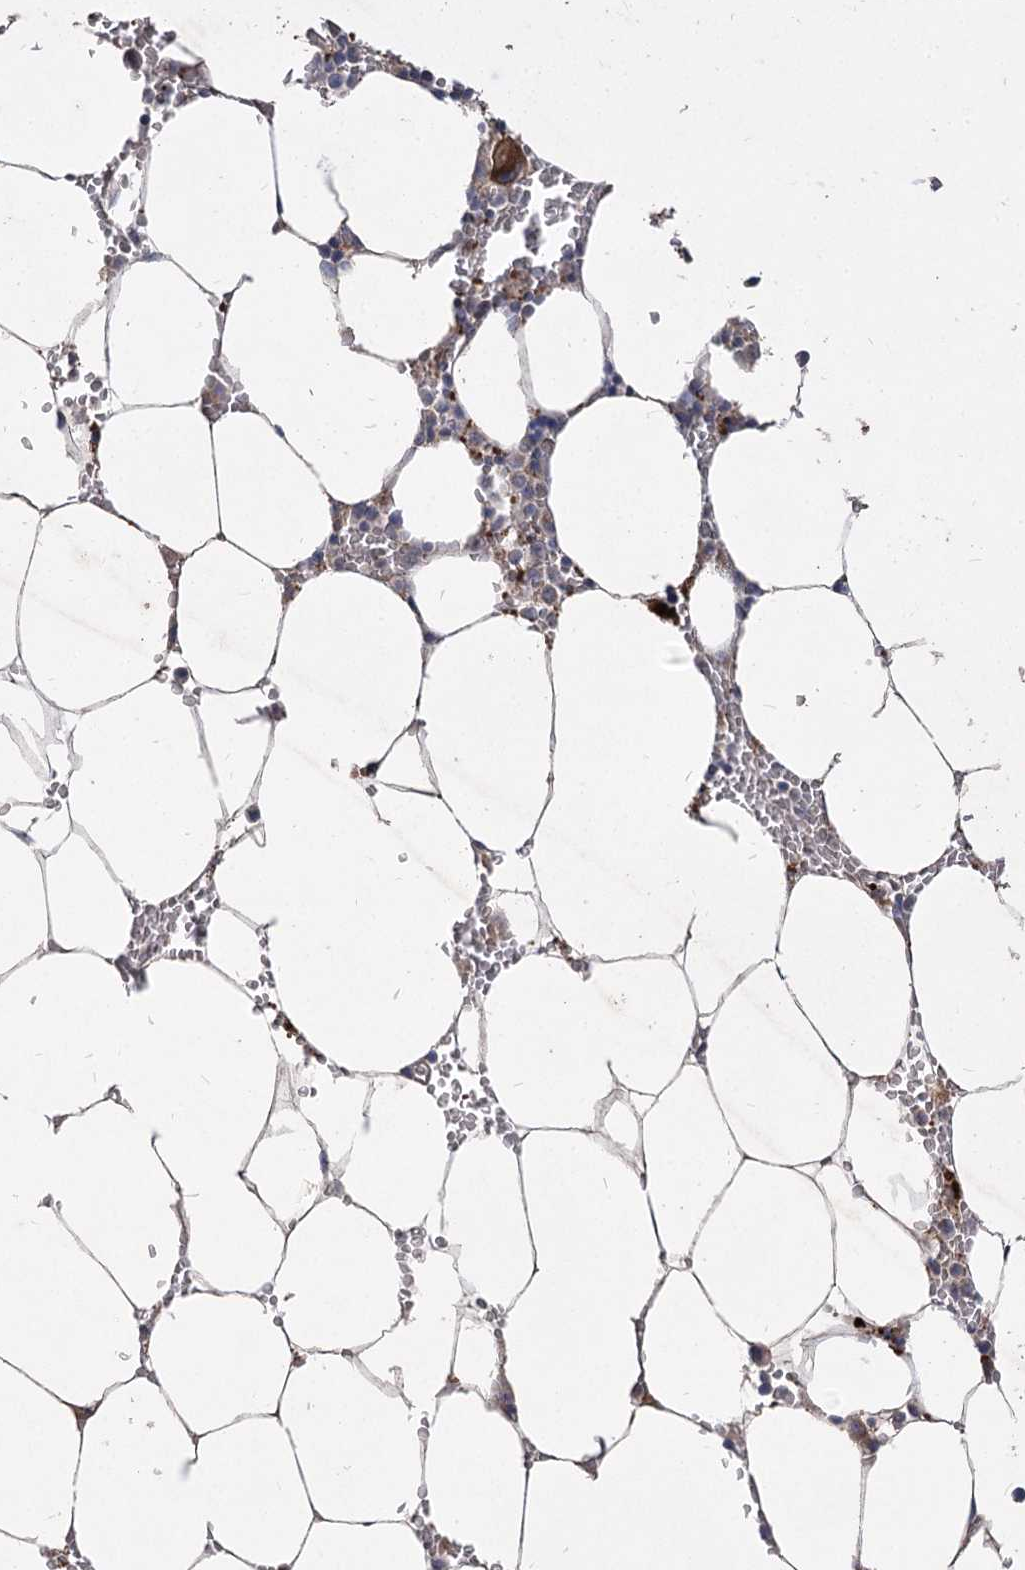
{"staining": {"intensity": "strong", "quantity": "<25%", "location": "cytoplasmic/membranous"}, "tissue": "bone marrow", "cell_type": "Hematopoietic cells", "image_type": "normal", "snomed": [{"axis": "morphology", "description": "Normal tissue, NOS"}, {"axis": "topography", "description": "Bone marrow"}], "caption": "This is a histology image of immunohistochemistry staining of unremarkable bone marrow, which shows strong staining in the cytoplasmic/membranous of hematopoietic cells.", "gene": "RIN2", "patient": {"sex": "male", "age": 70}}